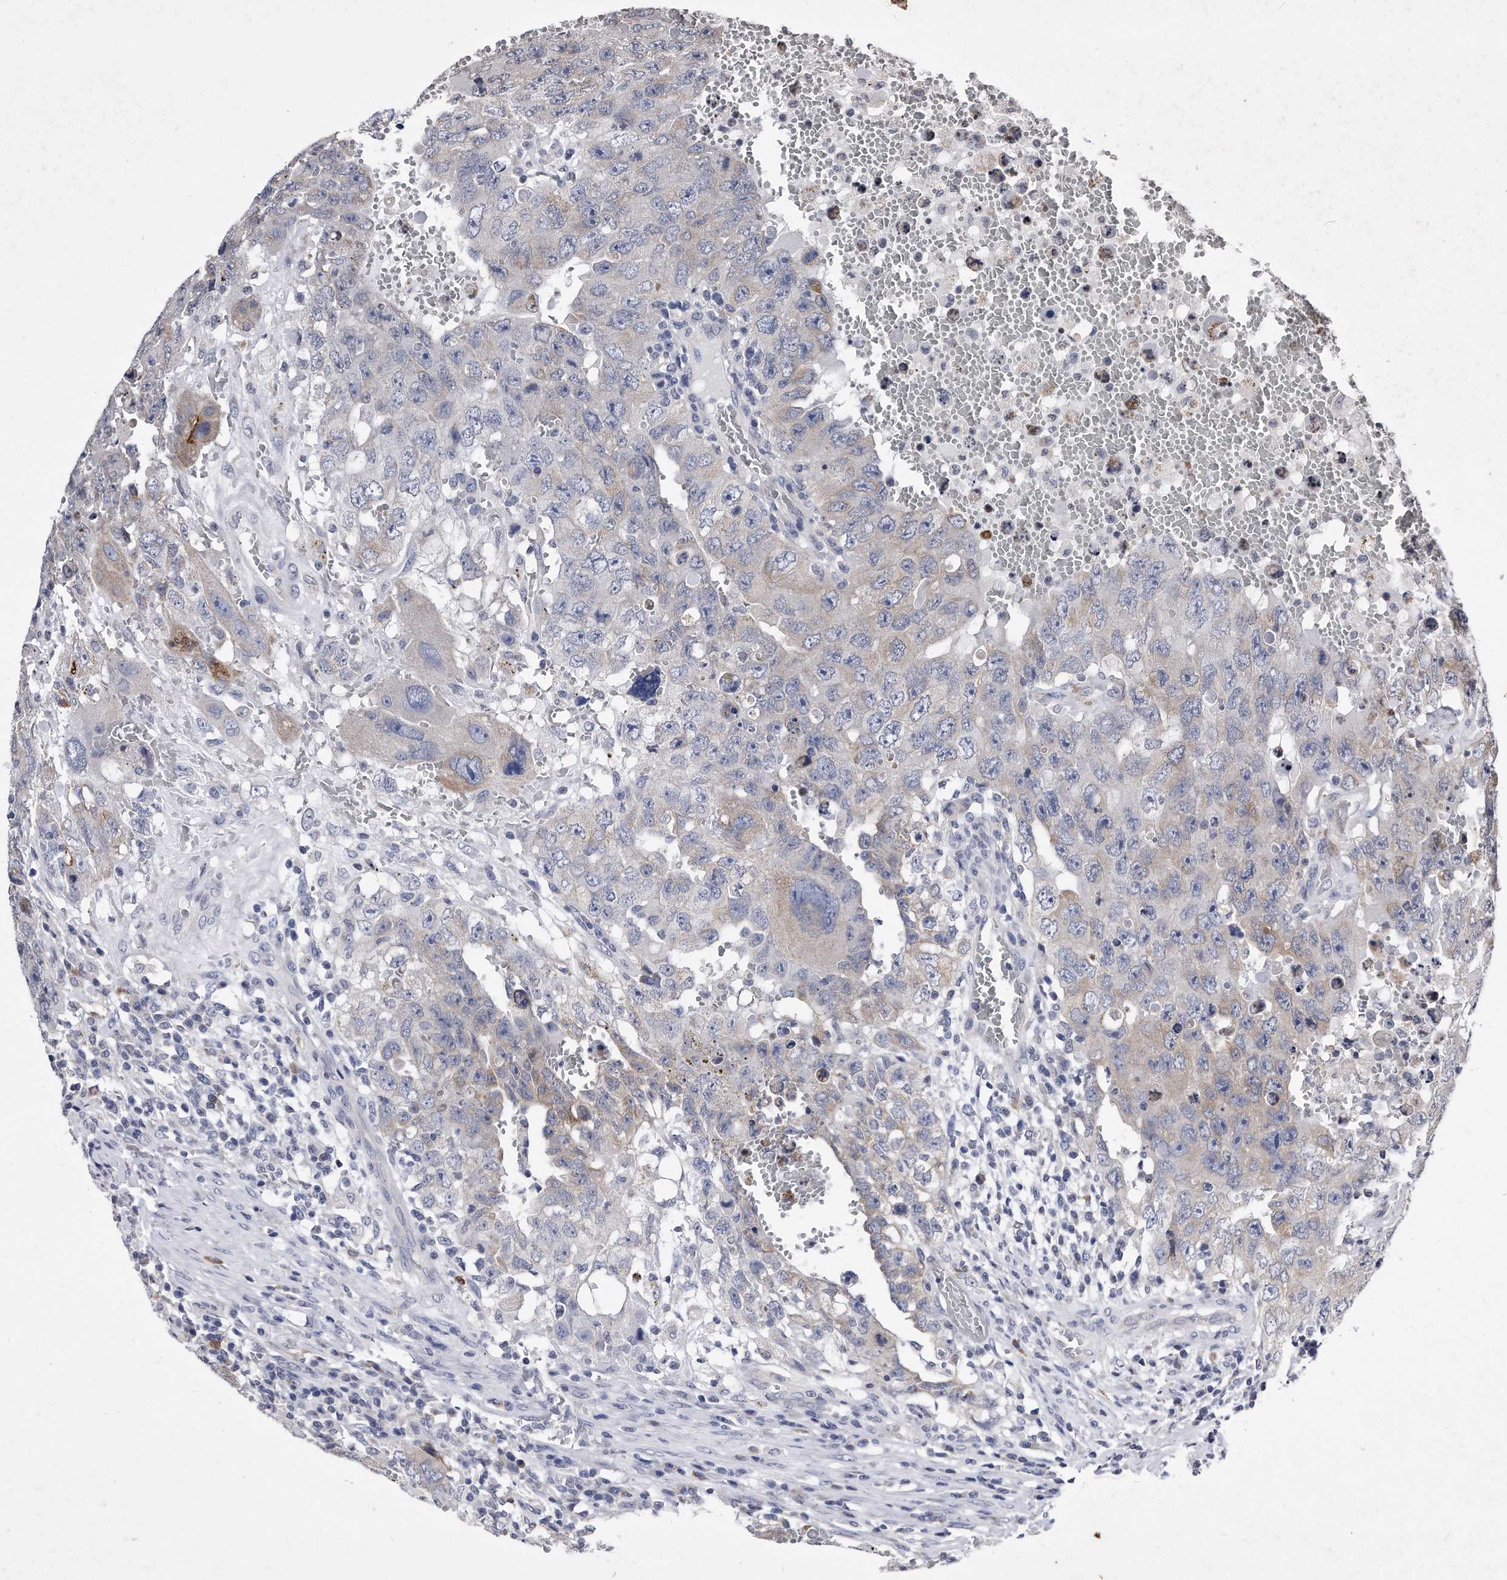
{"staining": {"intensity": "negative", "quantity": "none", "location": "none"}, "tissue": "testis cancer", "cell_type": "Tumor cells", "image_type": "cancer", "snomed": [{"axis": "morphology", "description": "Carcinoma, Embryonal, NOS"}, {"axis": "topography", "description": "Testis"}], "caption": "Tumor cells are negative for protein expression in human testis cancer (embryonal carcinoma).", "gene": "DAB1", "patient": {"sex": "male", "age": 26}}